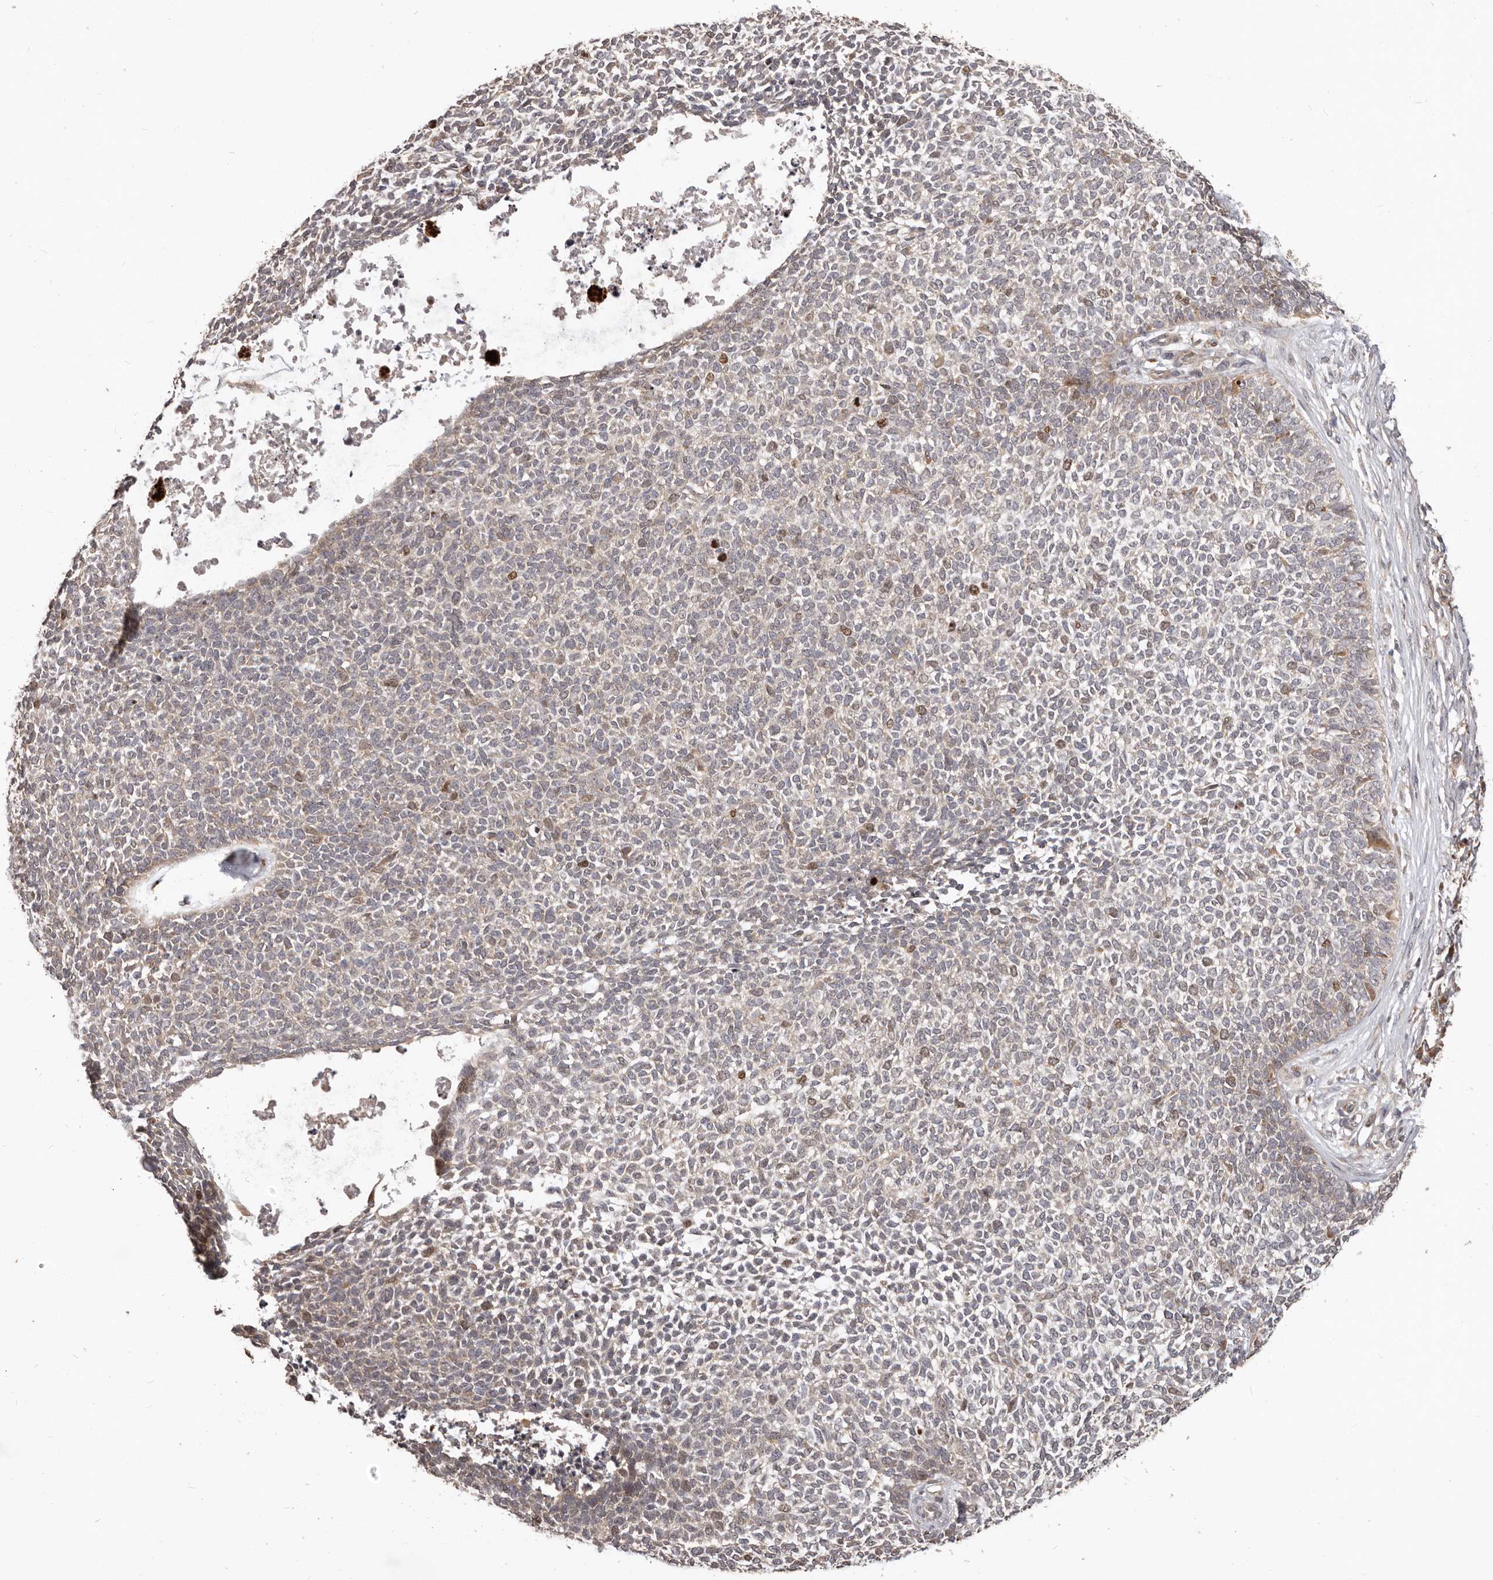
{"staining": {"intensity": "weak", "quantity": "<25%", "location": "cytoplasmic/membranous"}, "tissue": "skin cancer", "cell_type": "Tumor cells", "image_type": "cancer", "snomed": [{"axis": "morphology", "description": "Basal cell carcinoma"}, {"axis": "topography", "description": "Skin"}], "caption": "The immunohistochemistry image has no significant positivity in tumor cells of skin basal cell carcinoma tissue.", "gene": "RNF187", "patient": {"sex": "female", "age": 84}}